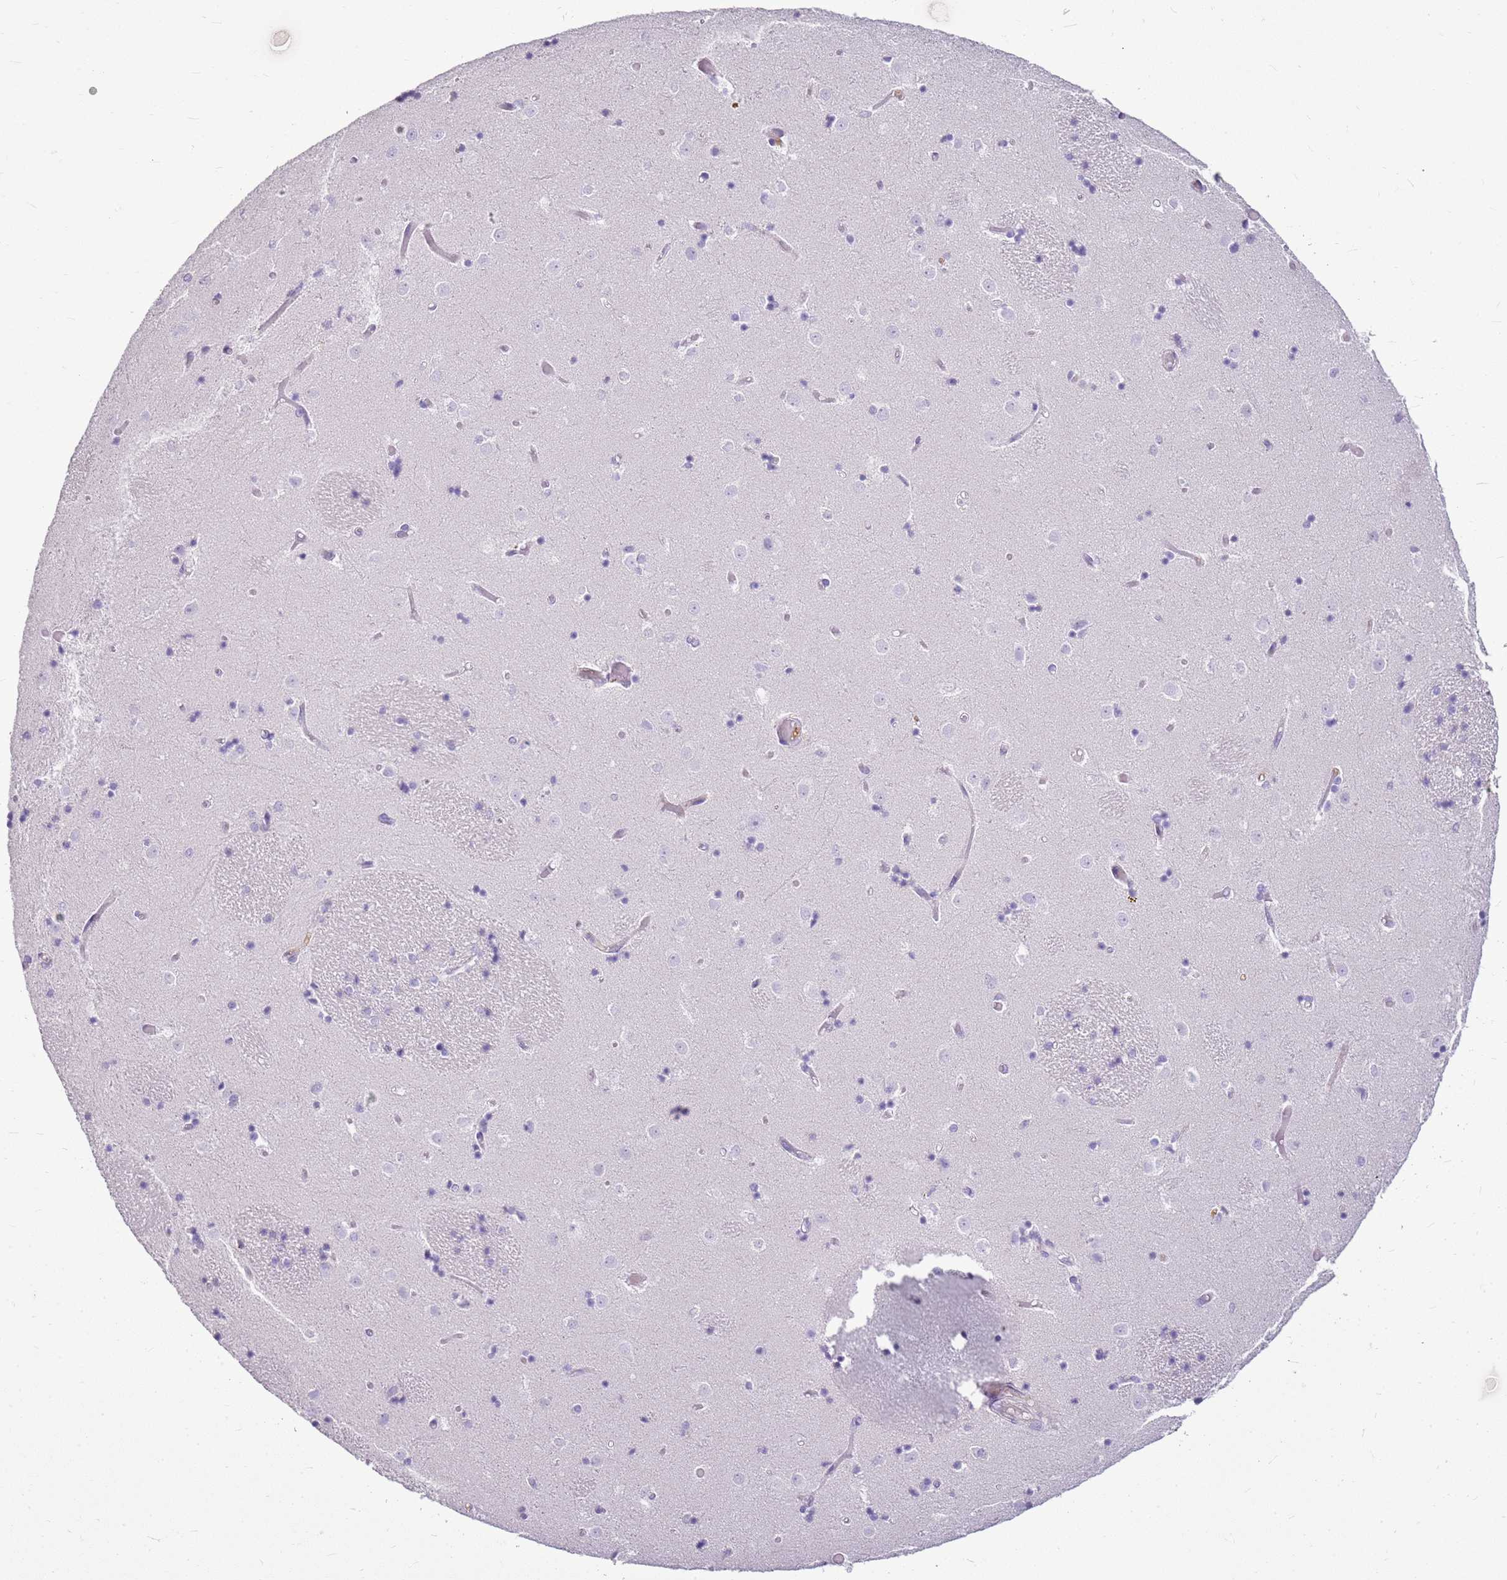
{"staining": {"intensity": "negative", "quantity": "none", "location": "none"}, "tissue": "caudate", "cell_type": "Glial cells", "image_type": "normal", "snomed": [{"axis": "morphology", "description": "Normal tissue, NOS"}, {"axis": "topography", "description": "Lateral ventricle wall"}], "caption": "Immunohistochemistry micrograph of normal caudate: caudate stained with DAB (3,3'-diaminobenzidine) displays no significant protein positivity in glial cells.", "gene": "SULT1E1", "patient": {"sex": "female", "age": 52}}